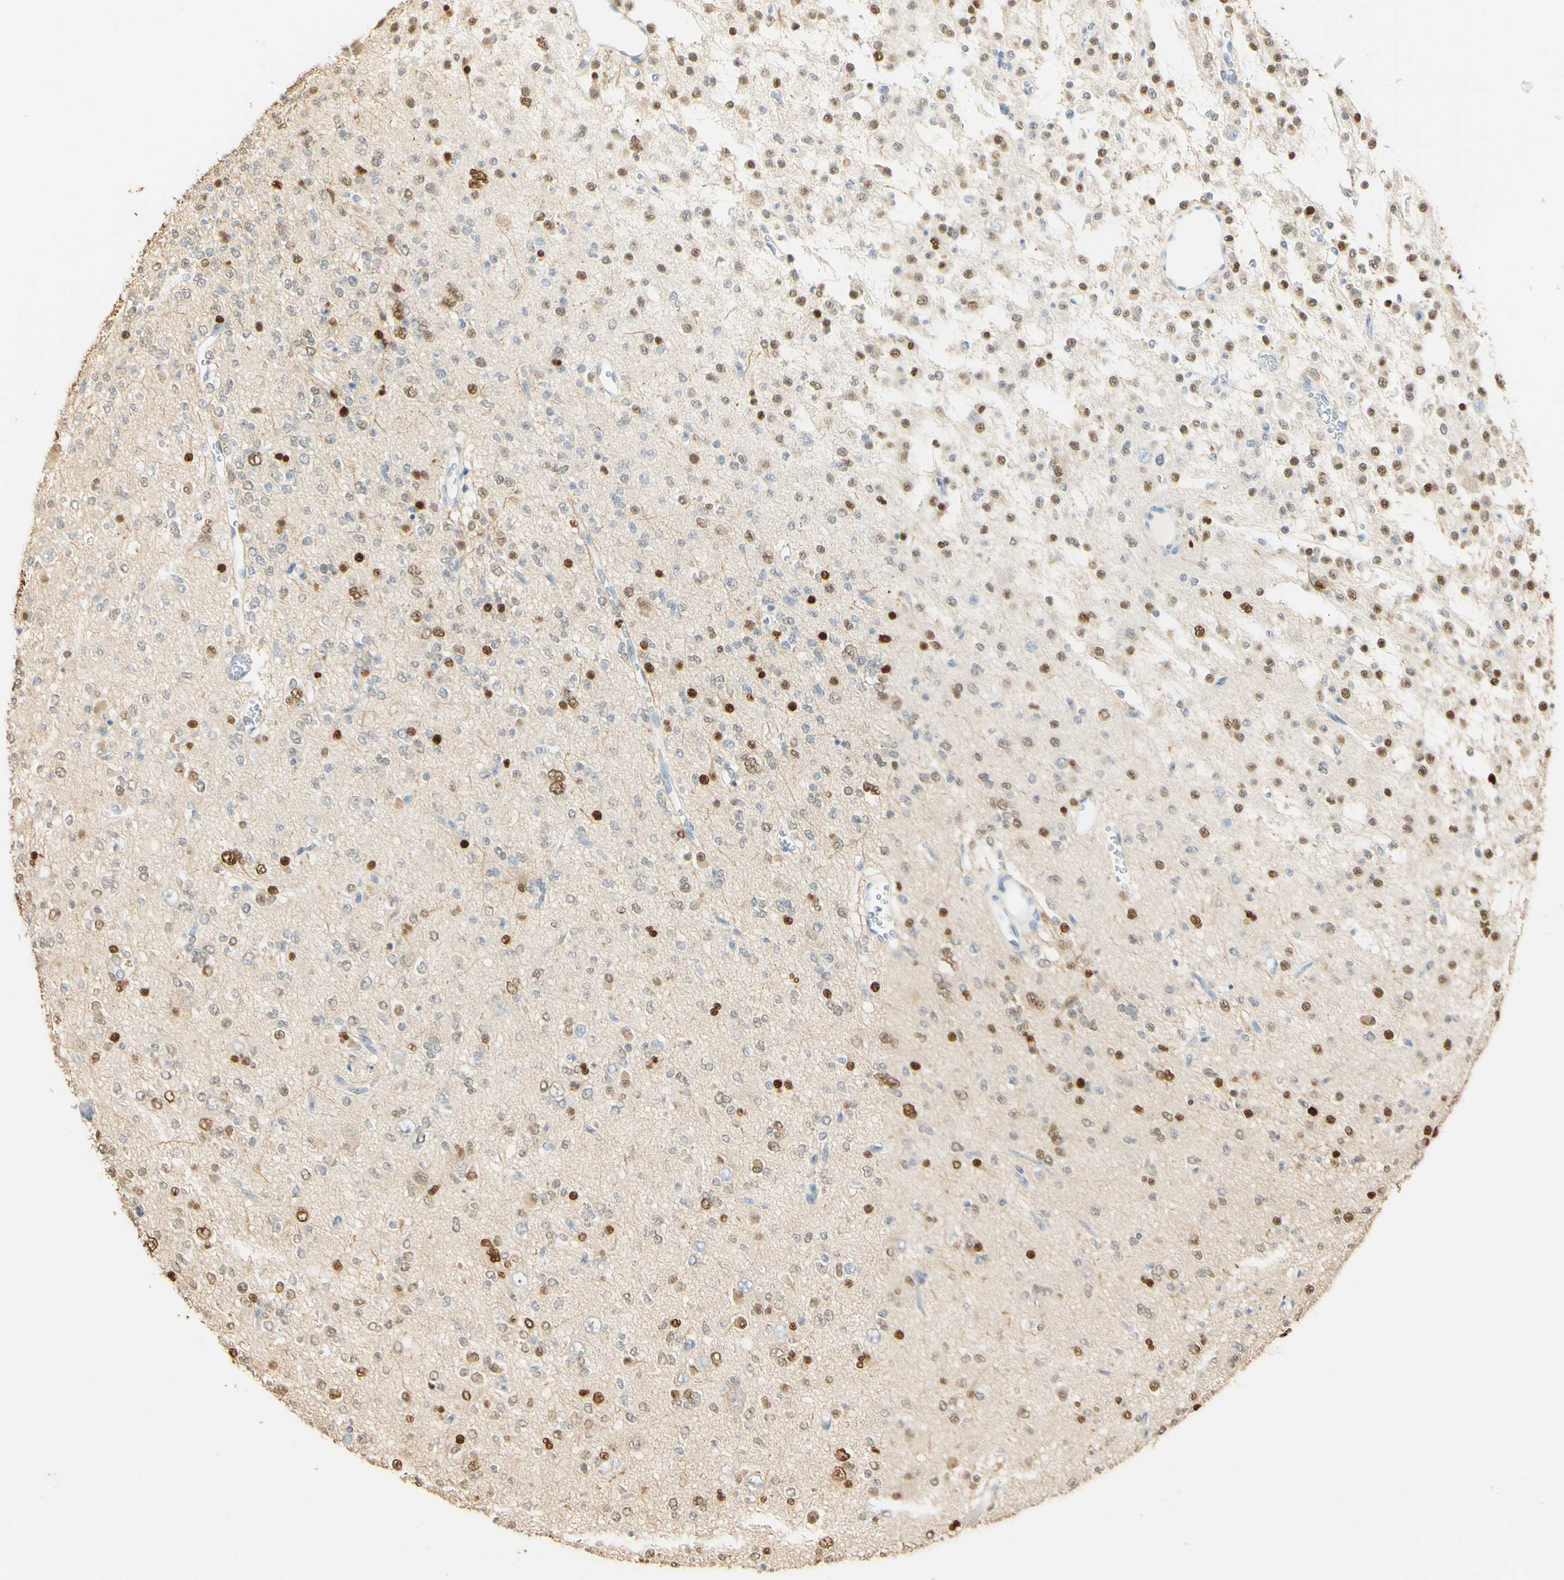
{"staining": {"intensity": "strong", "quantity": "25%-75%", "location": "nuclear"}, "tissue": "glioma", "cell_type": "Tumor cells", "image_type": "cancer", "snomed": [{"axis": "morphology", "description": "Glioma, malignant, Low grade"}, {"axis": "topography", "description": "Brain"}], "caption": "The photomicrograph shows a brown stain indicating the presence of a protein in the nuclear of tumor cells in glioma.", "gene": "MAP3K4", "patient": {"sex": "male", "age": 38}}